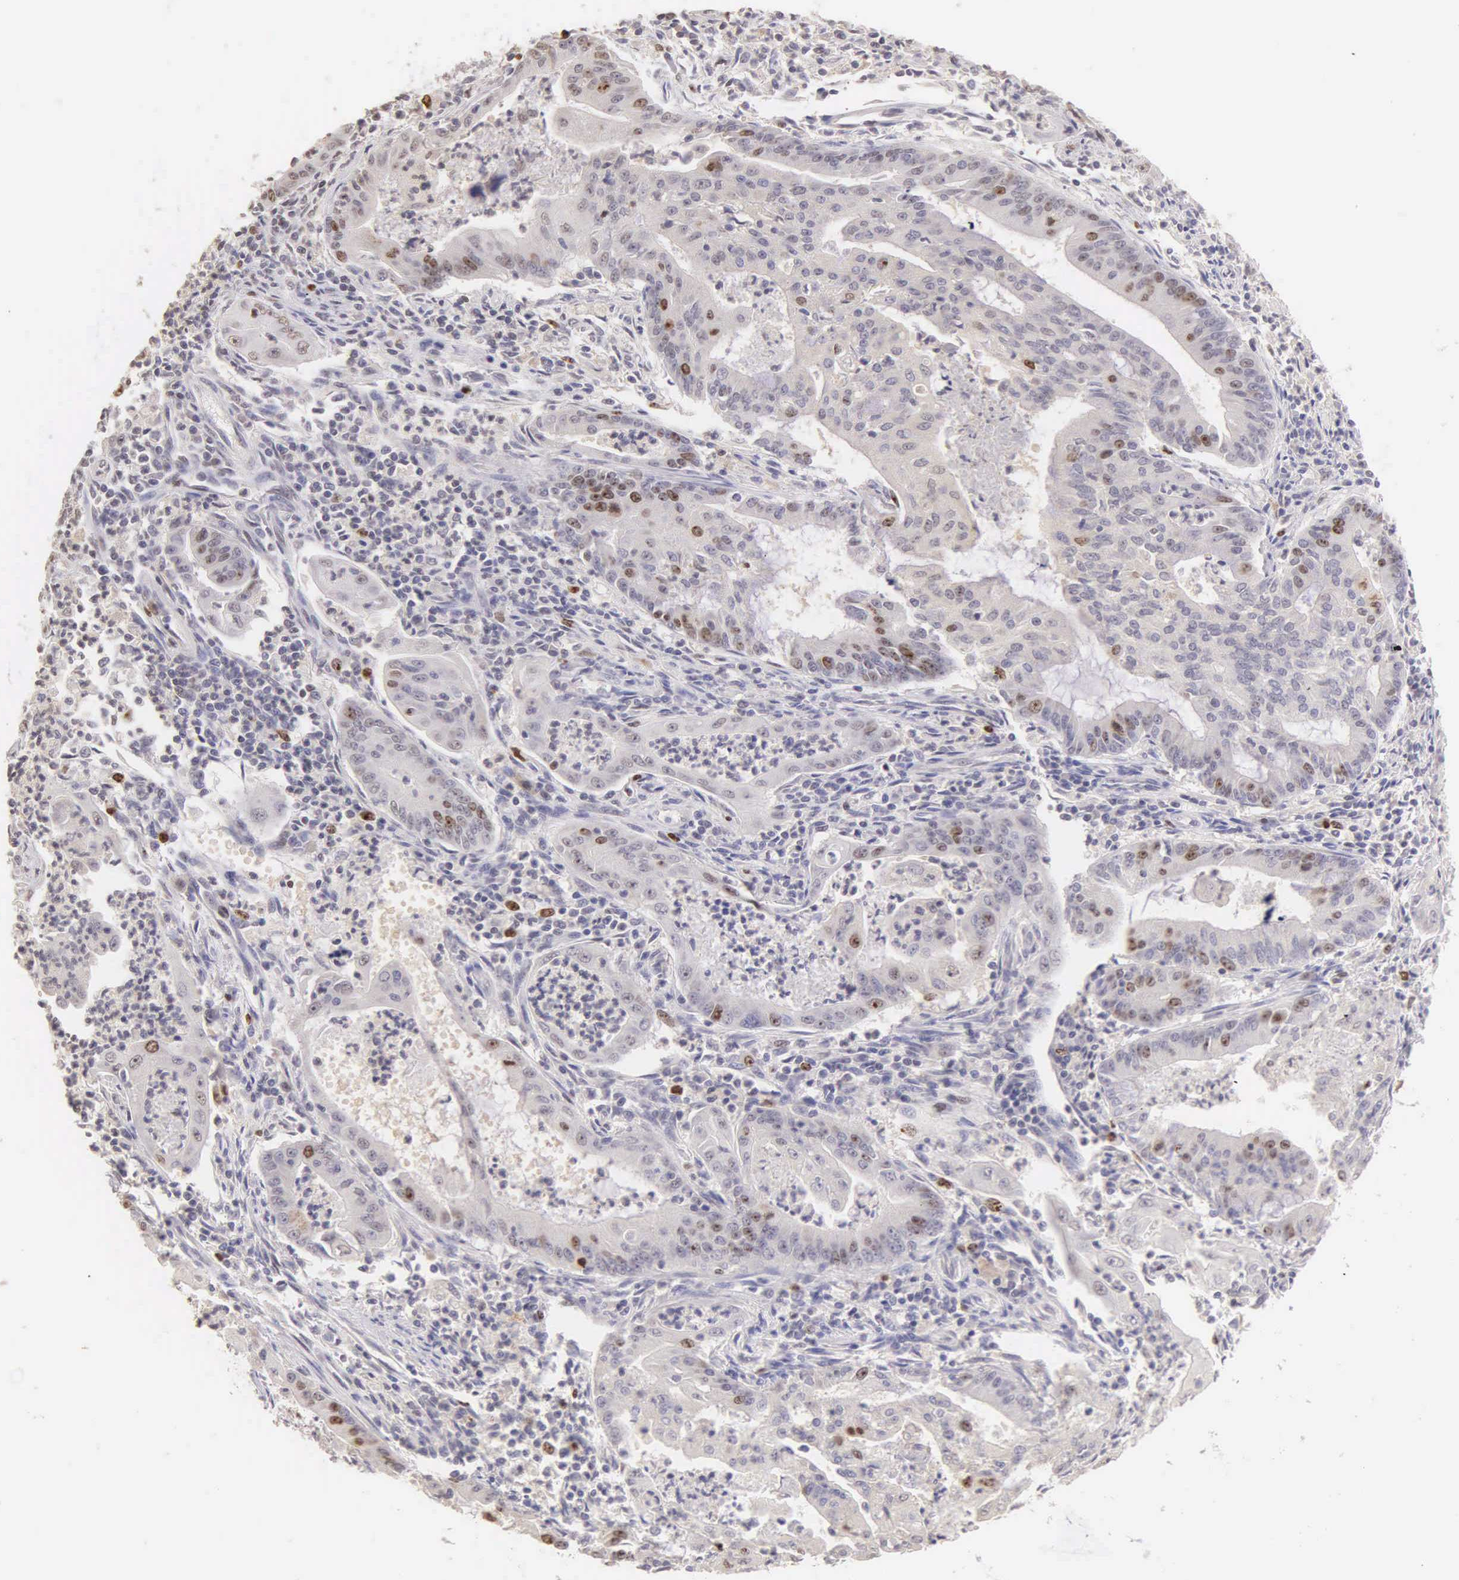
{"staining": {"intensity": "moderate", "quantity": "<25%", "location": "nuclear"}, "tissue": "endometrial cancer", "cell_type": "Tumor cells", "image_type": "cancer", "snomed": [{"axis": "morphology", "description": "Adenocarcinoma, NOS"}, {"axis": "topography", "description": "Endometrium"}], "caption": "Immunohistochemical staining of endometrial cancer (adenocarcinoma) displays low levels of moderate nuclear staining in about <25% of tumor cells.", "gene": "MKI67", "patient": {"sex": "female", "age": 63}}